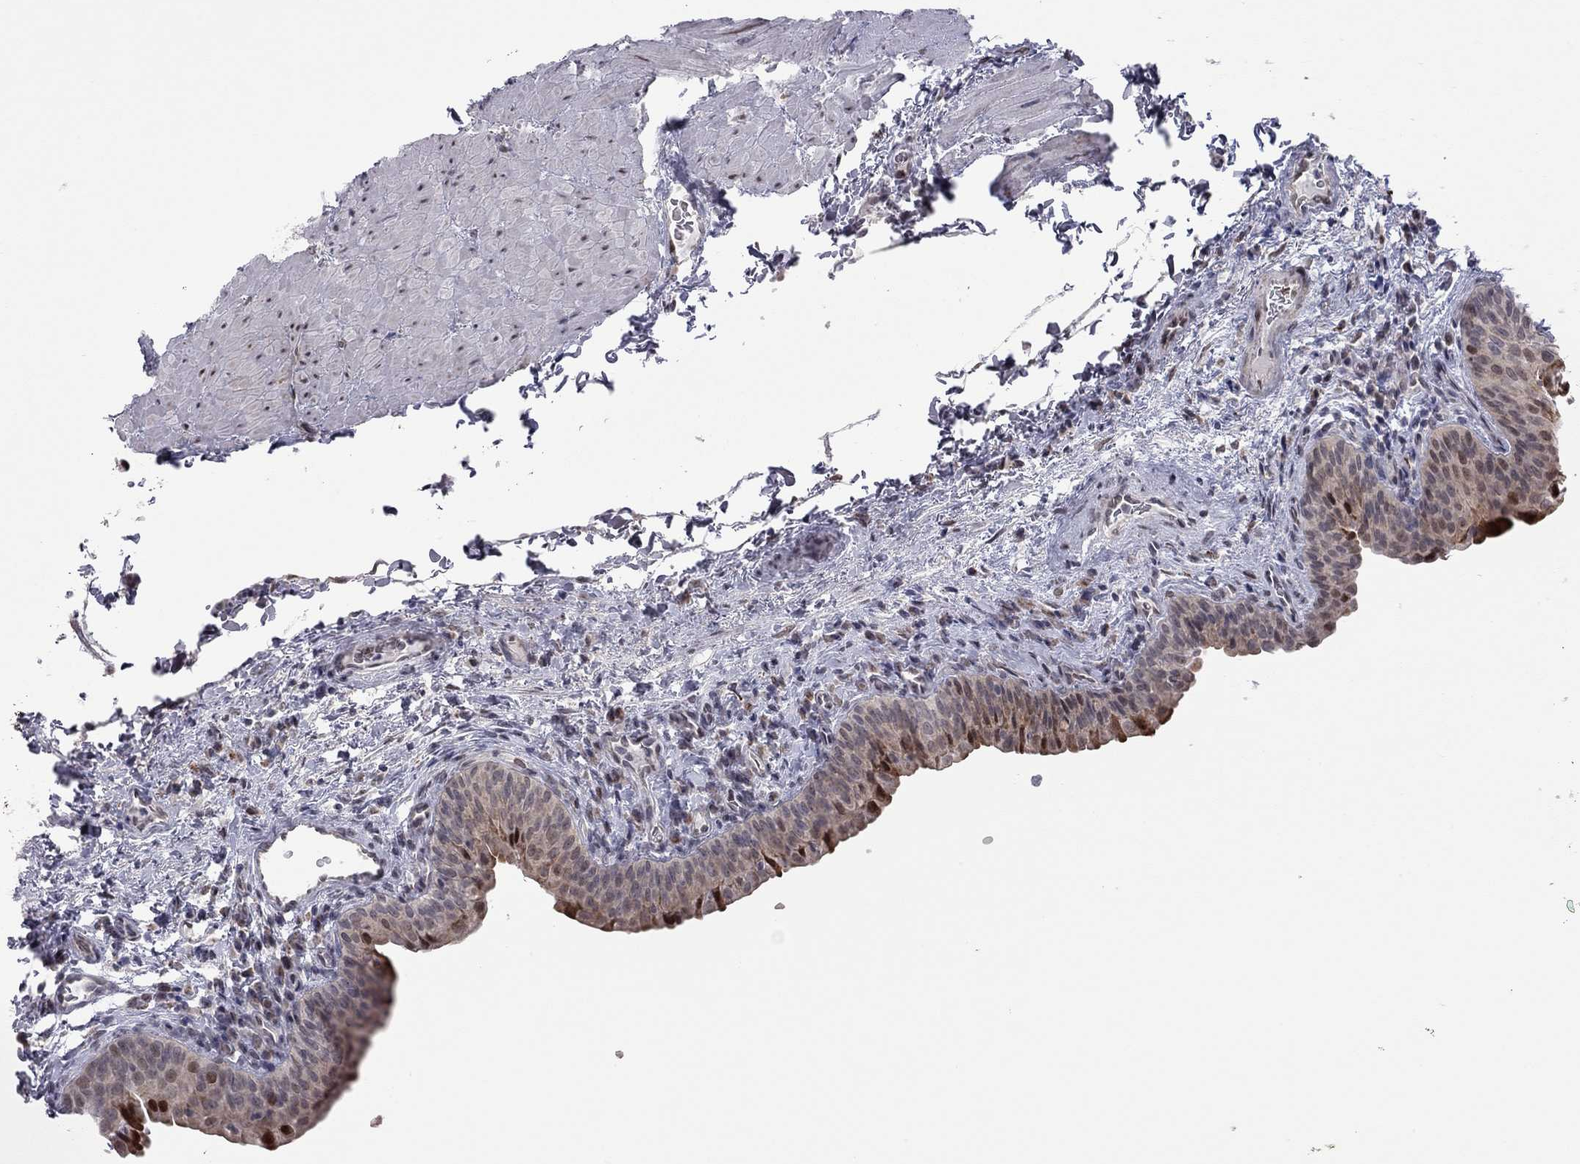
{"staining": {"intensity": "strong", "quantity": "<25%", "location": "nuclear"}, "tissue": "urinary bladder", "cell_type": "Urothelial cells", "image_type": "normal", "snomed": [{"axis": "morphology", "description": "Normal tissue, NOS"}, {"axis": "topography", "description": "Urinary bladder"}], "caption": "Strong nuclear expression for a protein is appreciated in approximately <25% of urothelial cells of benign urinary bladder using immunohistochemistry.", "gene": "MC3R", "patient": {"sex": "male", "age": 66}}